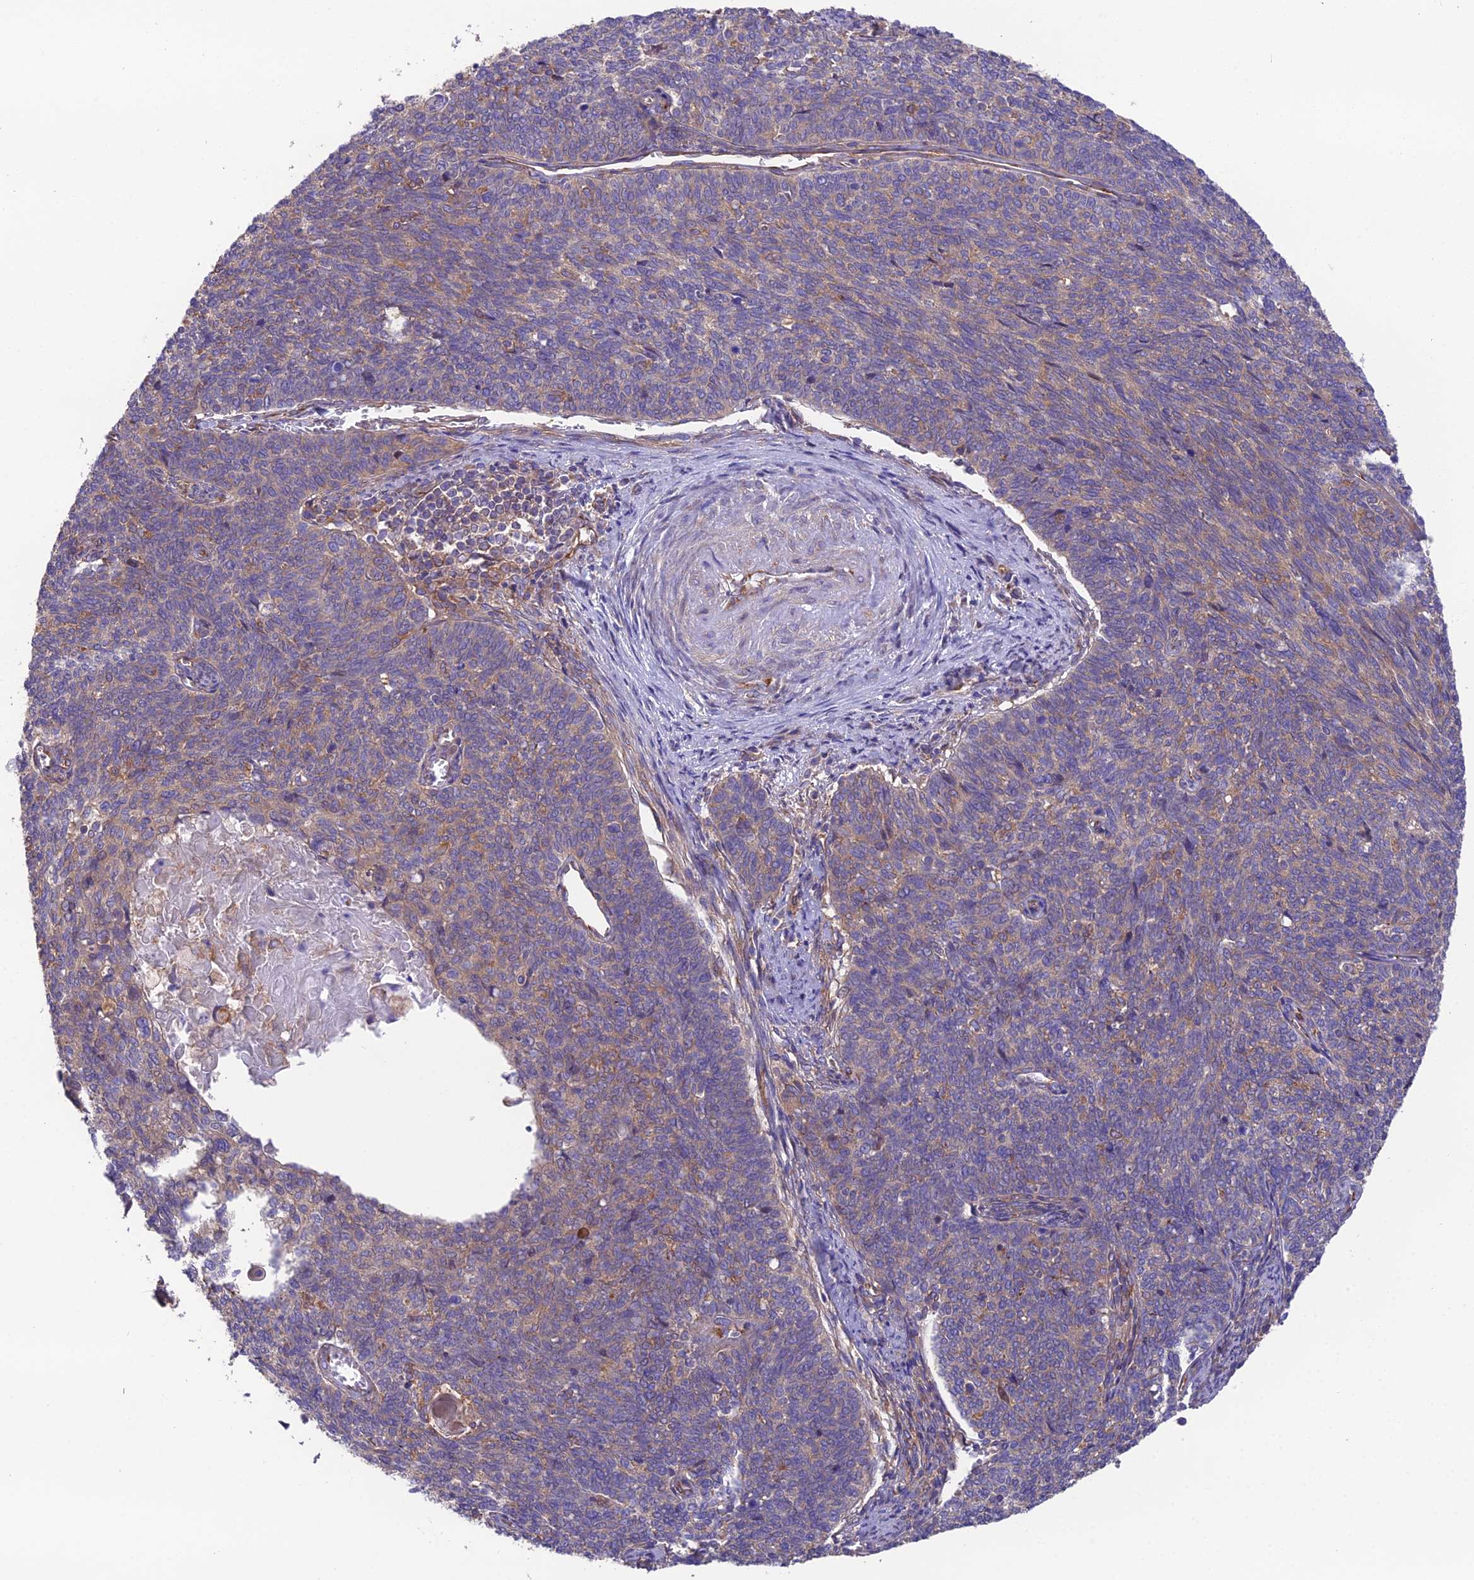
{"staining": {"intensity": "weak", "quantity": "25%-75%", "location": "cytoplasmic/membranous"}, "tissue": "cervical cancer", "cell_type": "Tumor cells", "image_type": "cancer", "snomed": [{"axis": "morphology", "description": "Squamous cell carcinoma, NOS"}, {"axis": "topography", "description": "Cervix"}], "caption": "Protein staining of squamous cell carcinoma (cervical) tissue reveals weak cytoplasmic/membranous staining in about 25%-75% of tumor cells.", "gene": "BLOC1S4", "patient": {"sex": "female", "age": 39}}